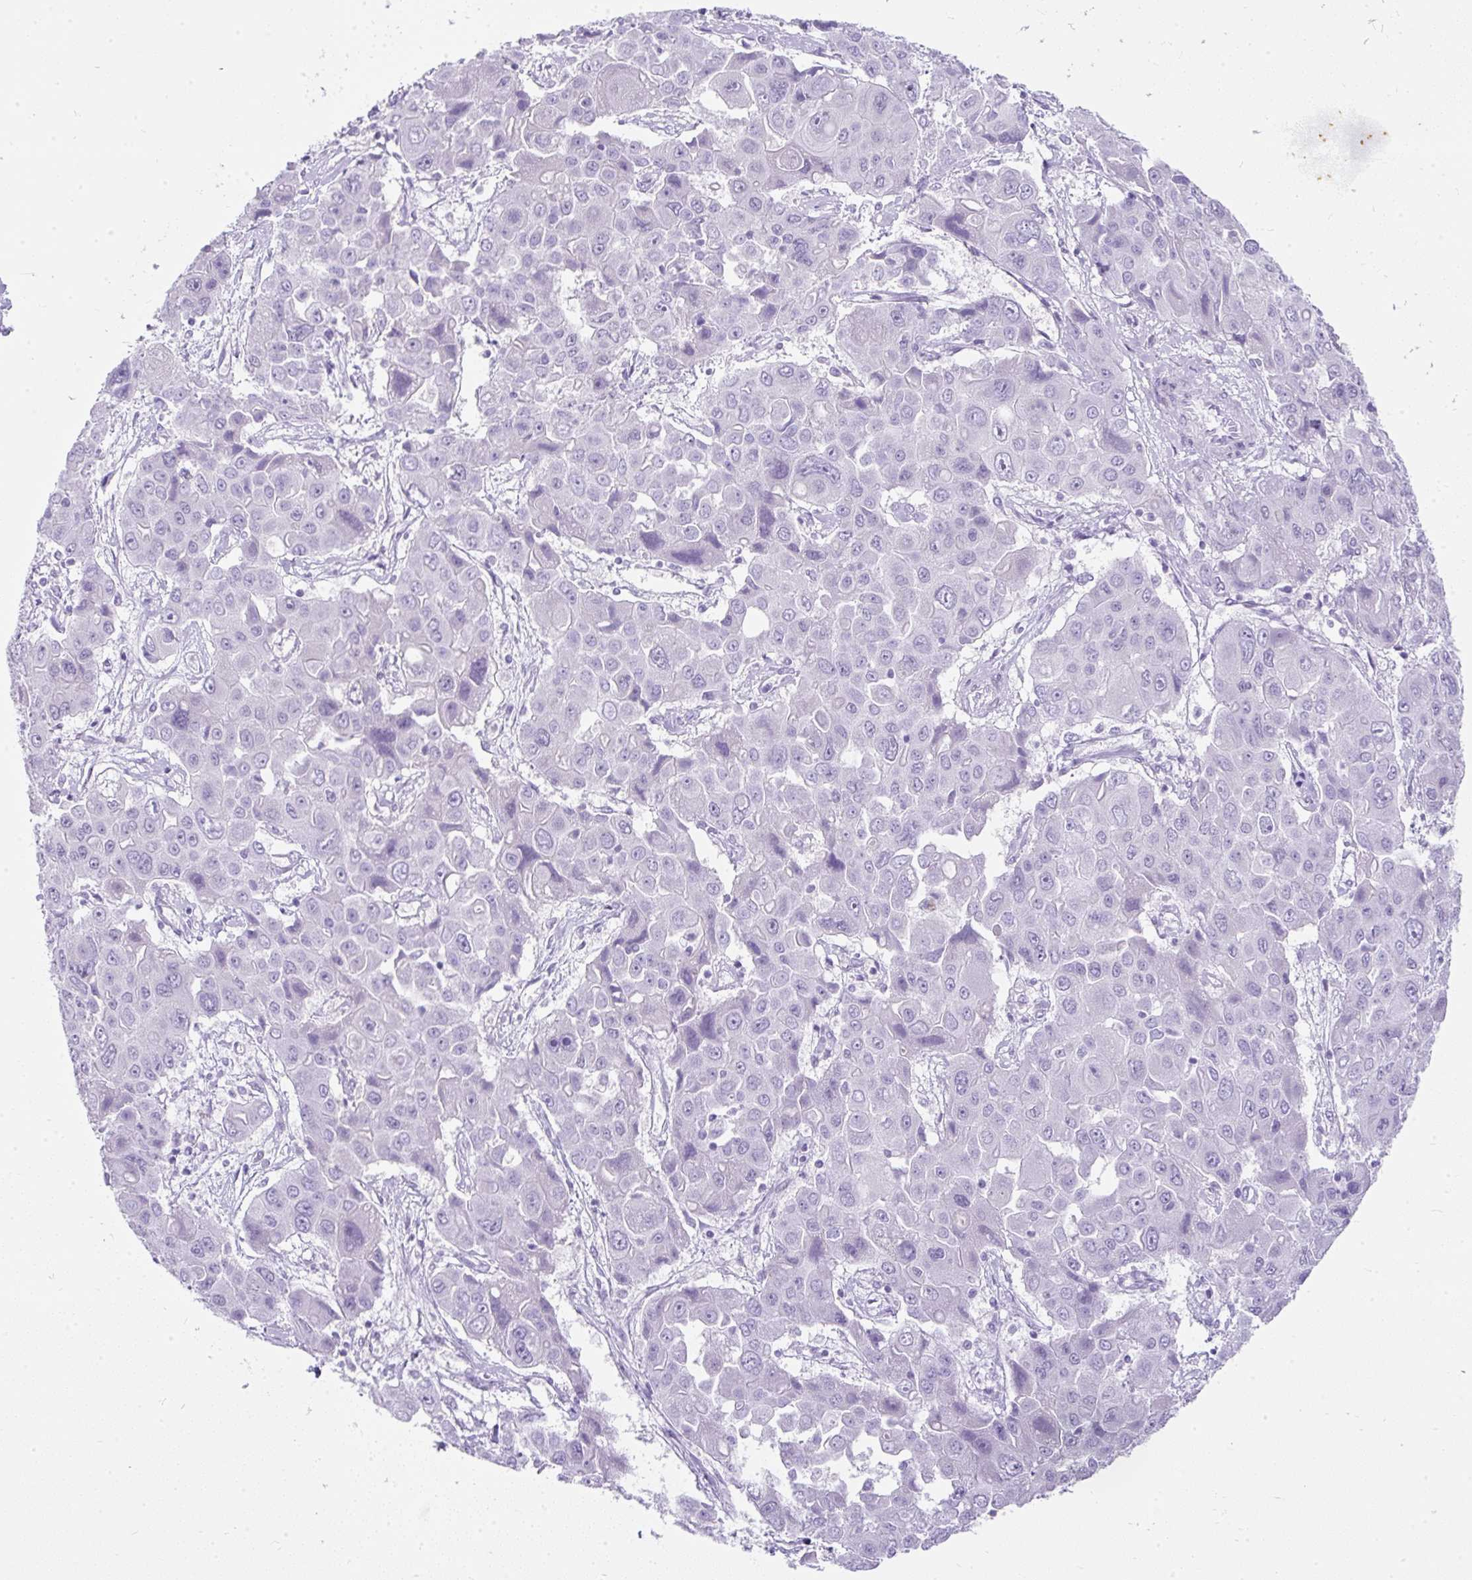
{"staining": {"intensity": "negative", "quantity": "none", "location": "none"}, "tissue": "liver cancer", "cell_type": "Tumor cells", "image_type": "cancer", "snomed": [{"axis": "morphology", "description": "Cholangiocarcinoma"}, {"axis": "topography", "description": "Liver"}], "caption": "Liver cancer stained for a protein using immunohistochemistry (IHC) demonstrates no expression tumor cells.", "gene": "PLCXD2", "patient": {"sex": "male", "age": 67}}